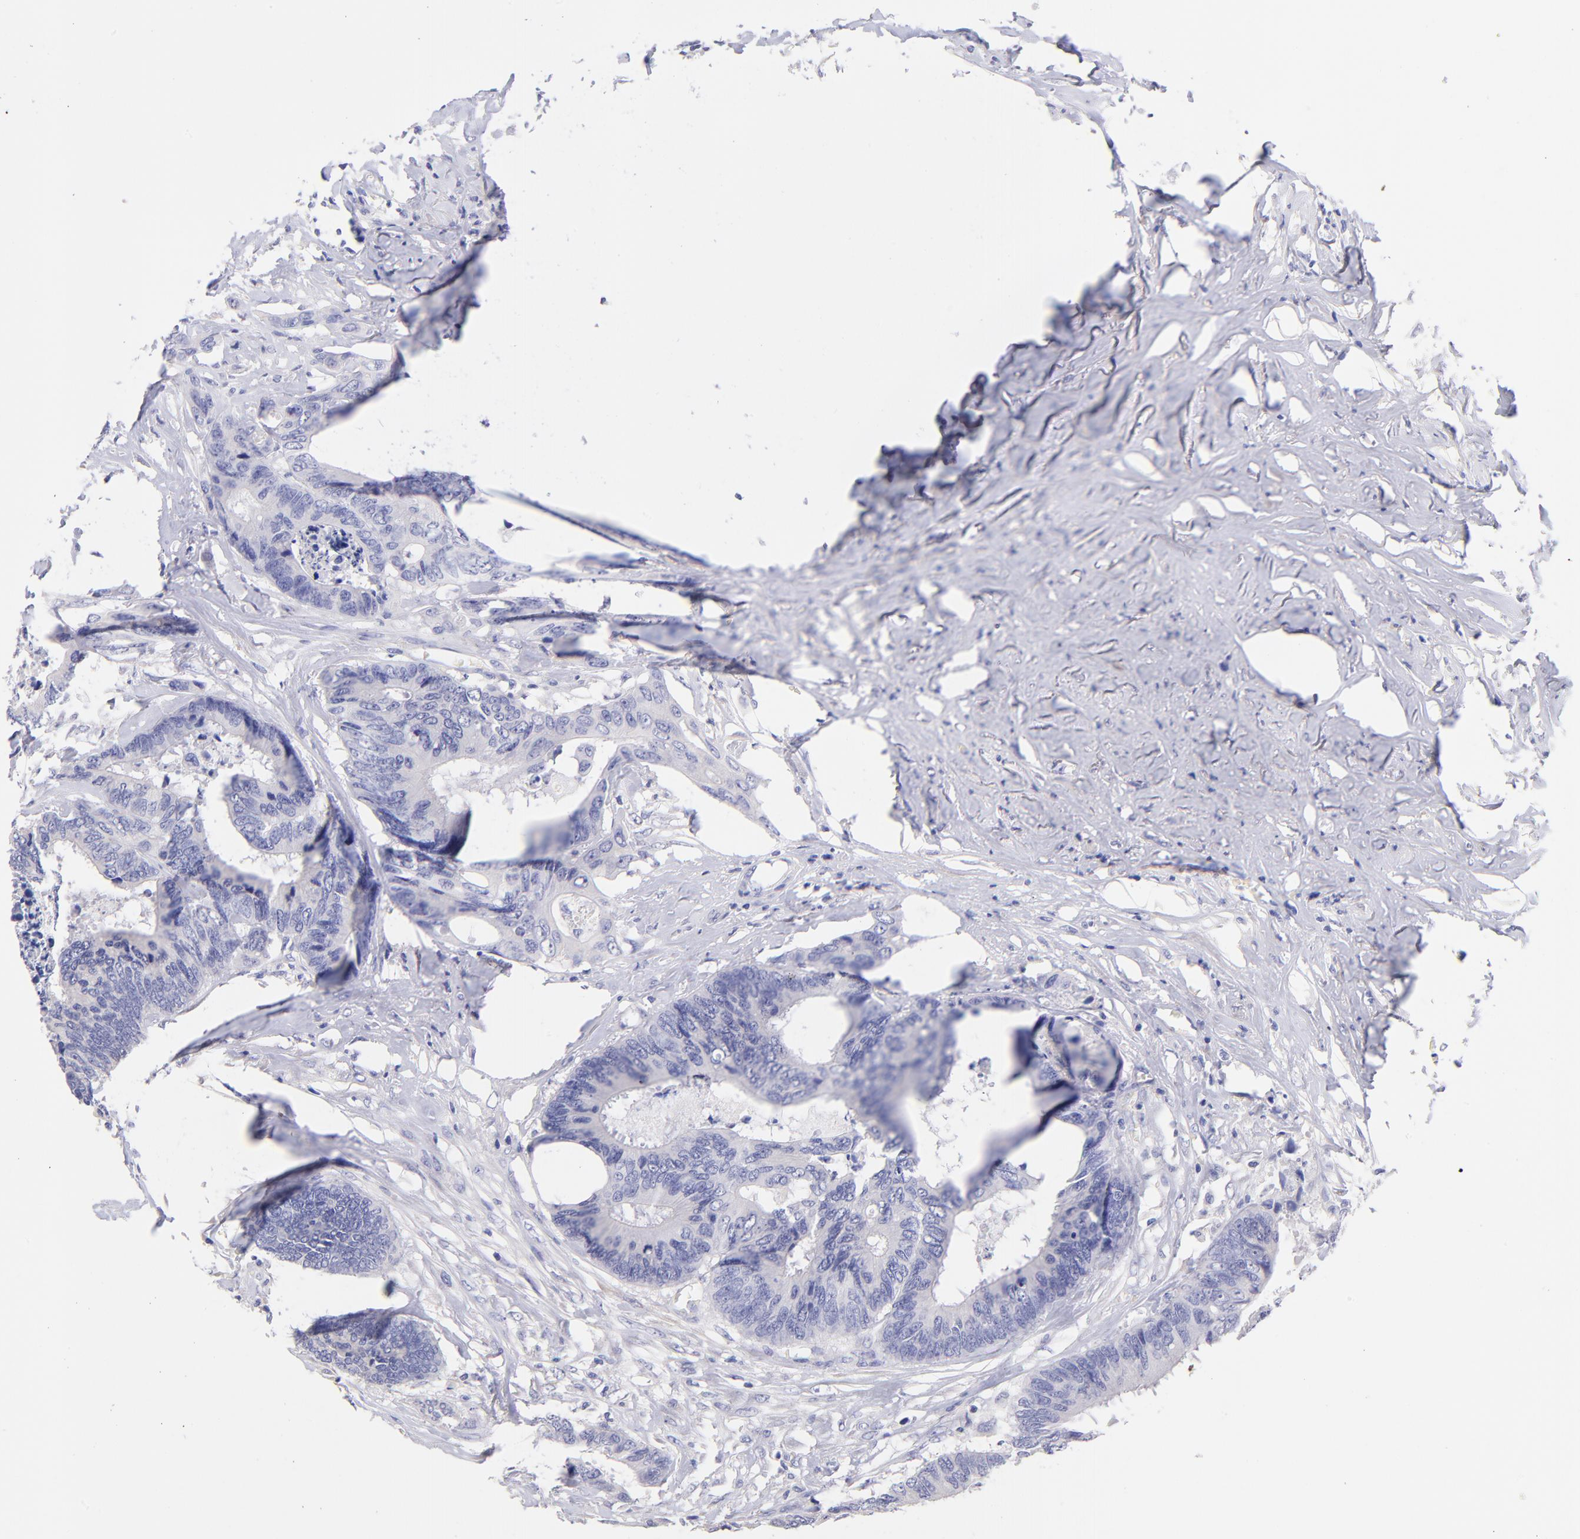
{"staining": {"intensity": "negative", "quantity": "none", "location": "none"}, "tissue": "colorectal cancer", "cell_type": "Tumor cells", "image_type": "cancer", "snomed": [{"axis": "morphology", "description": "Adenocarcinoma, NOS"}, {"axis": "topography", "description": "Rectum"}], "caption": "Tumor cells show no significant protein expression in adenocarcinoma (colorectal).", "gene": "RAB3B", "patient": {"sex": "male", "age": 55}}